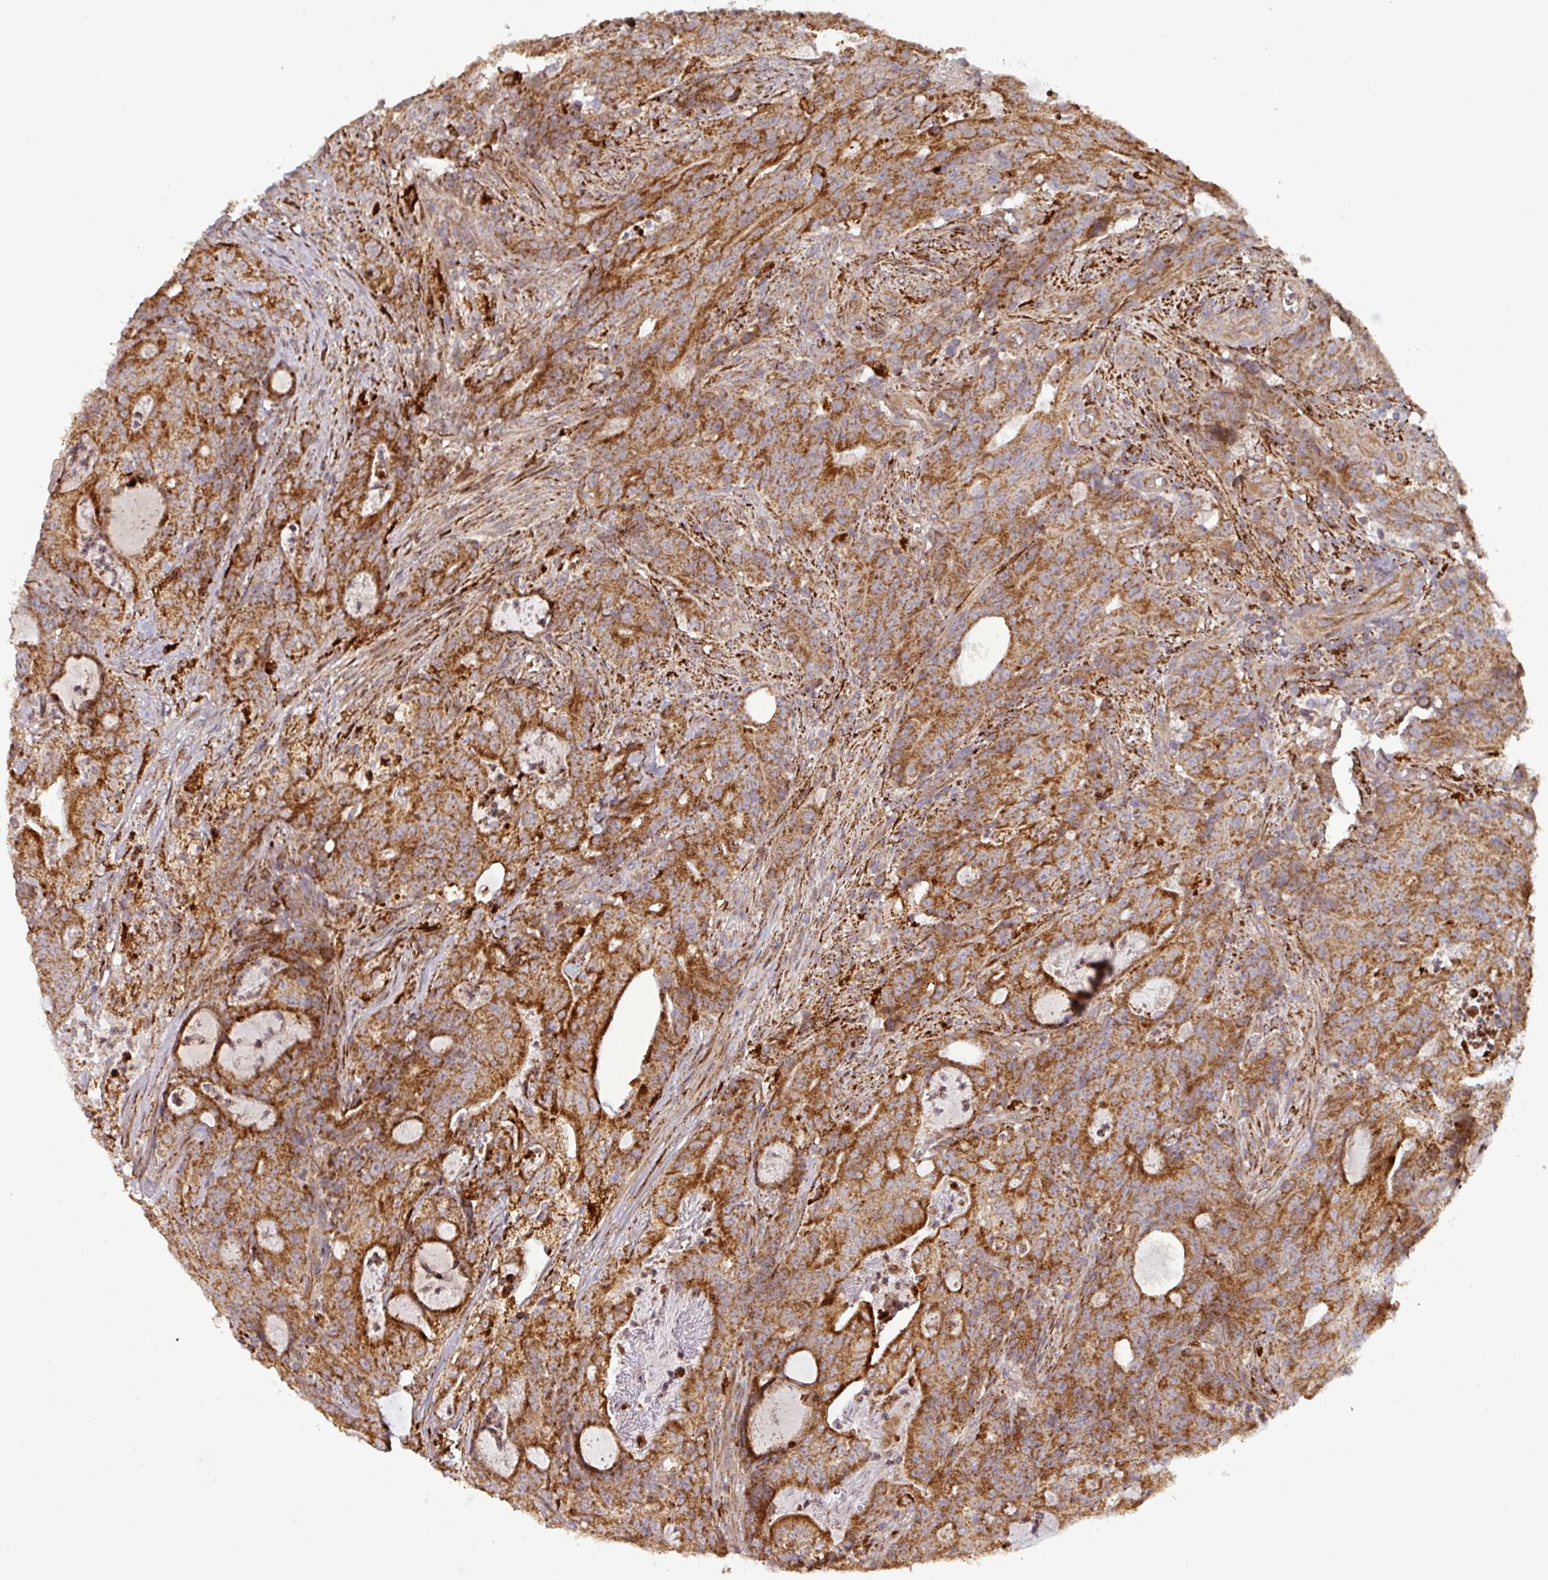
{"staining": {"intensity": "strong", "quantity": ">75%", "location": "cytoplasmic/membranous"}, "tissue": "colorectal cancer", "cell_type": "Tumor cells", "image_type": "cancer", "snomed": [{"axis": "morphology", "description": "Adenocarcinoma, NOS"}, {"axis": "topography", "description": "Colon"}], "caption": "IHC of human colorectal adenocarcinoma displays high levels of strong cytoplasmic/membranous staining in about >75% of tumor cells. (Stains: DAB in brown, nuclei in blue, Microscopy: brightfield microscopy at high magnification).", "gene": "GPD2", "patient": {"sex": "male", "age": 83}}